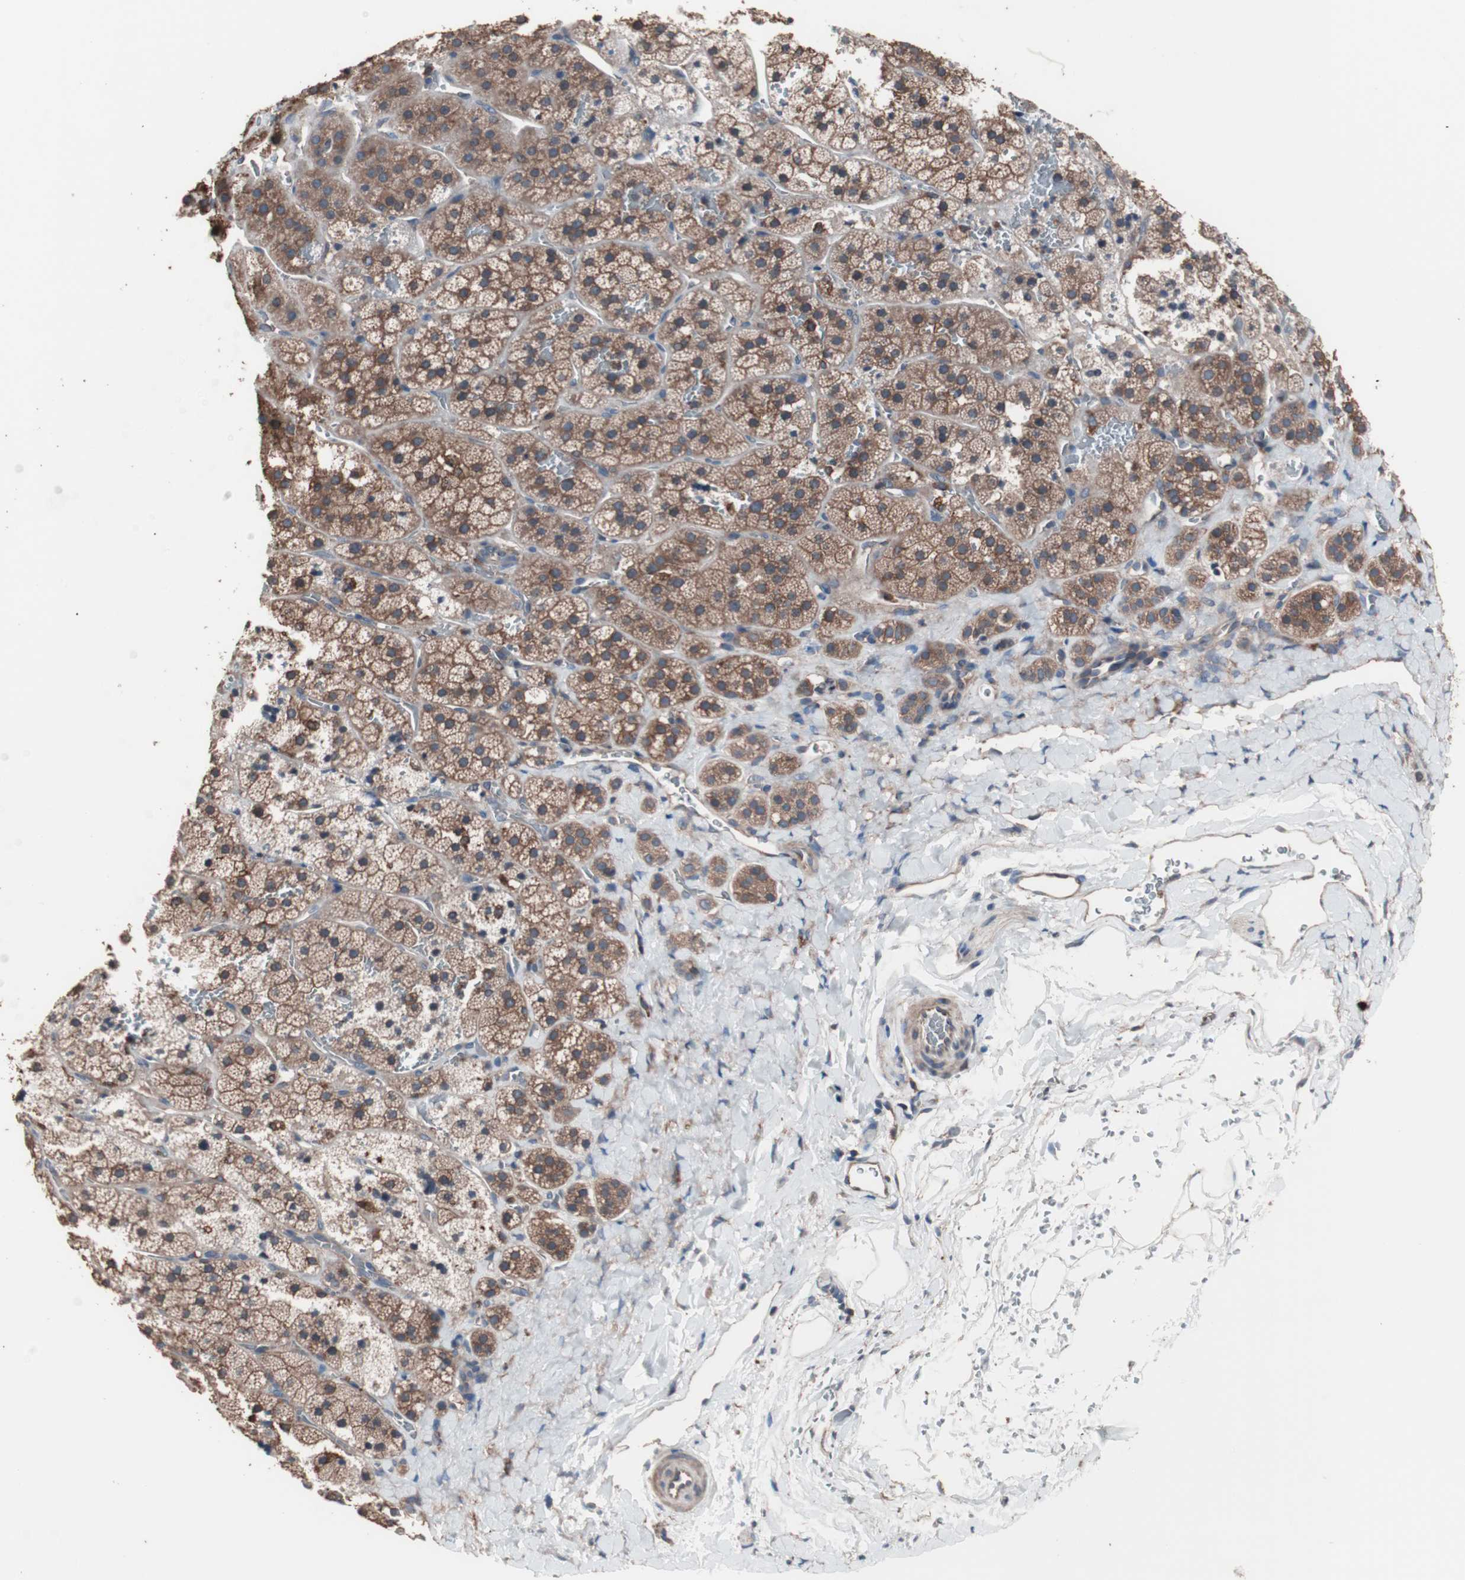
{"staining": {"intensity": "moderate", "quantity": ">75%", "location": "cytoplasmic/membranous"}, "tissue": "adrenal gland", "cell_type": "Glandular cells", "image_type": "normal", "snomed": [{"axis": "morphology", "description": "Normal tissue, NOS"}, {"axis": "topography", "description": "Adrenal gland"}], "caption": "Protein staining exhibits moderate cytoplasmic/membranous positivity in approximately >75% of glandular cells in unremarkable adrenal gland.", "gene": "ATG7", "patient": {"sex": "female", "age": 44}}